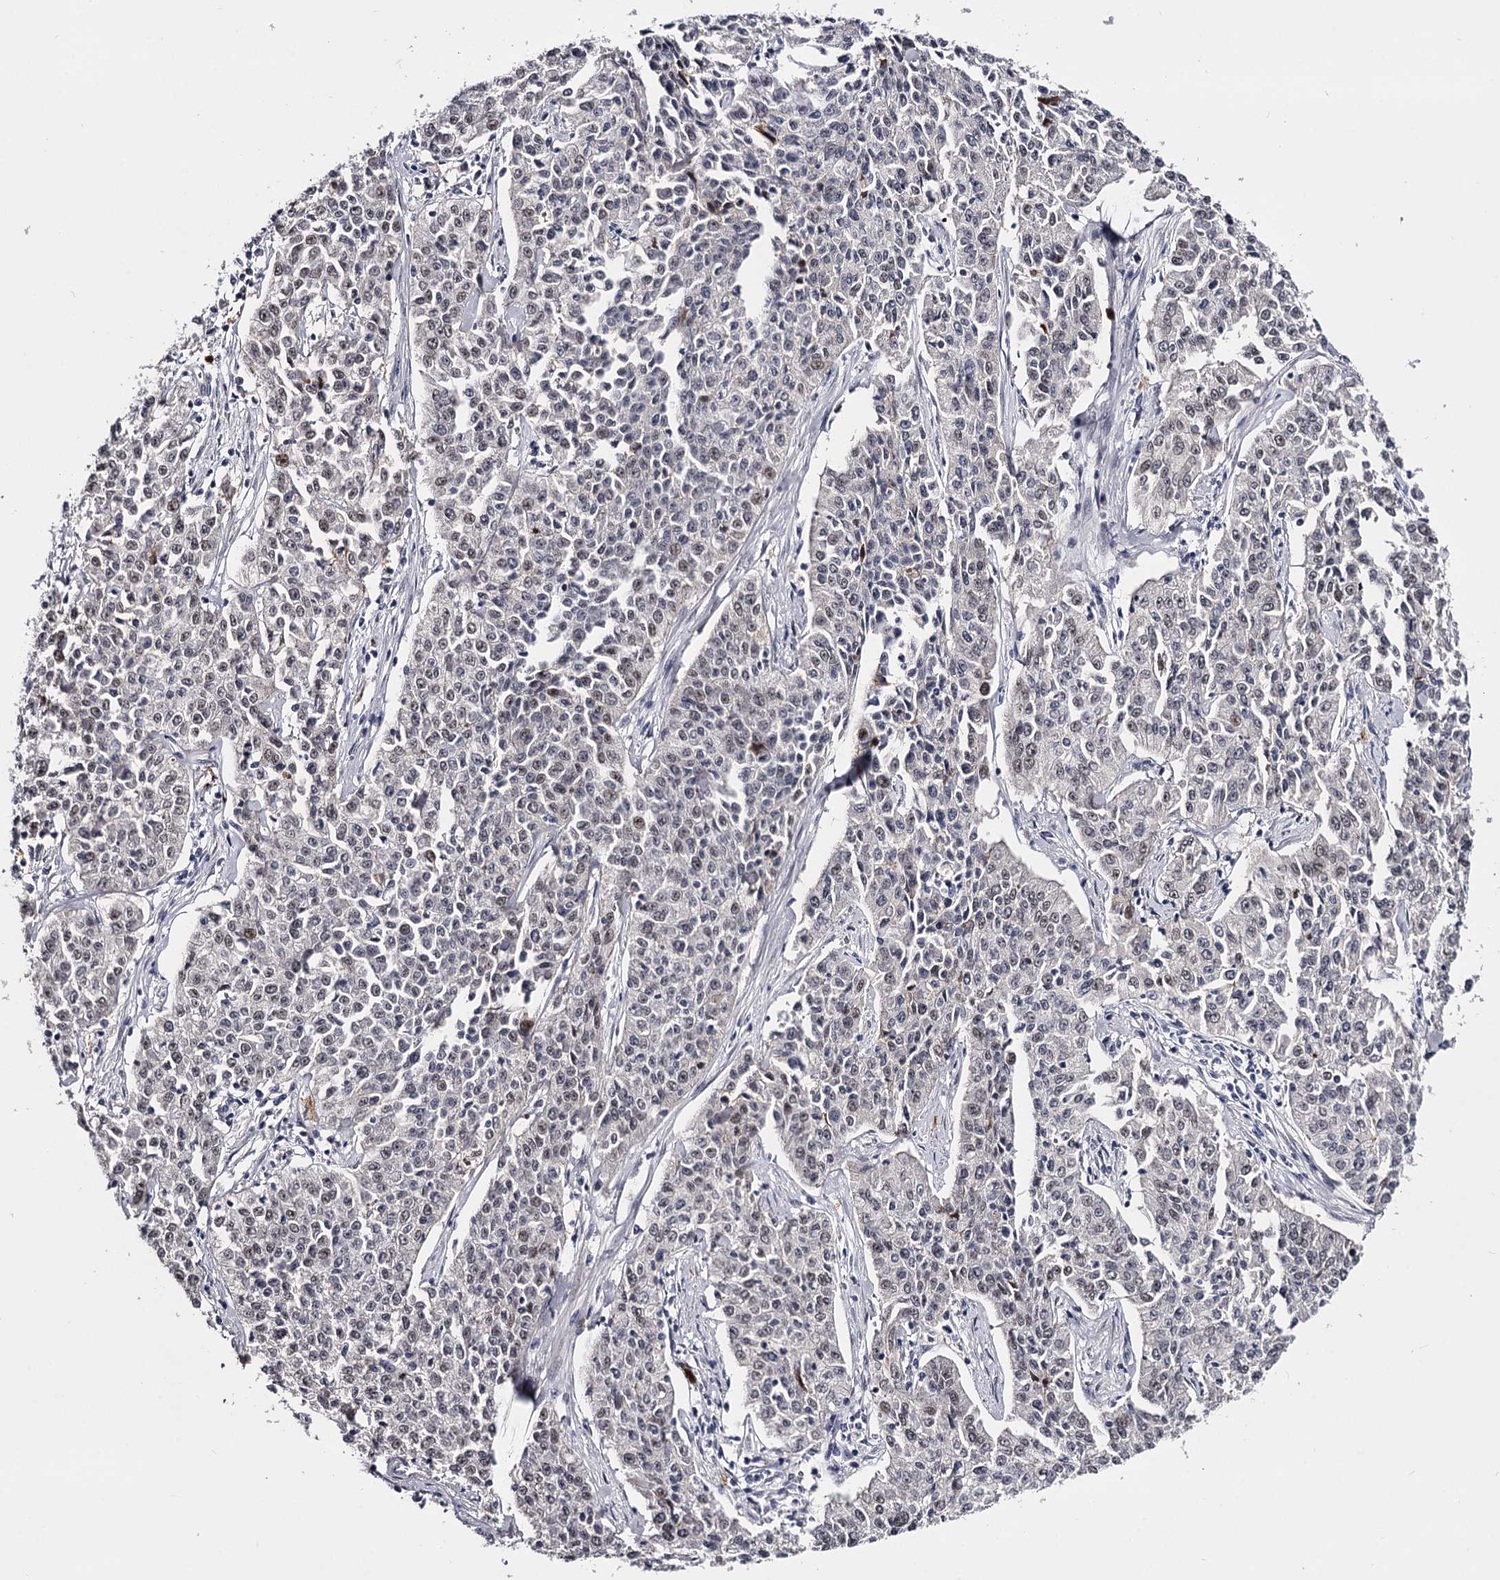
{"staining": {"intensity": "negative", "quantity": "none", "location": "none"}, "tissue": "cervical cancer", "cell_type": "Tumor cells", "image_type": "cancer", "snomed": [{"axis": "morphology", "description": "Squamous cell carcinoma, NOS"}, {"axis": "topography", "description": "Cervix"}], "caption": "Tumor cells are negative for protein expression in human cervical cancer (squamous cell carcinoma).", "gene": "OVOL2", "patient": {"sex": "female", "age": 35}}